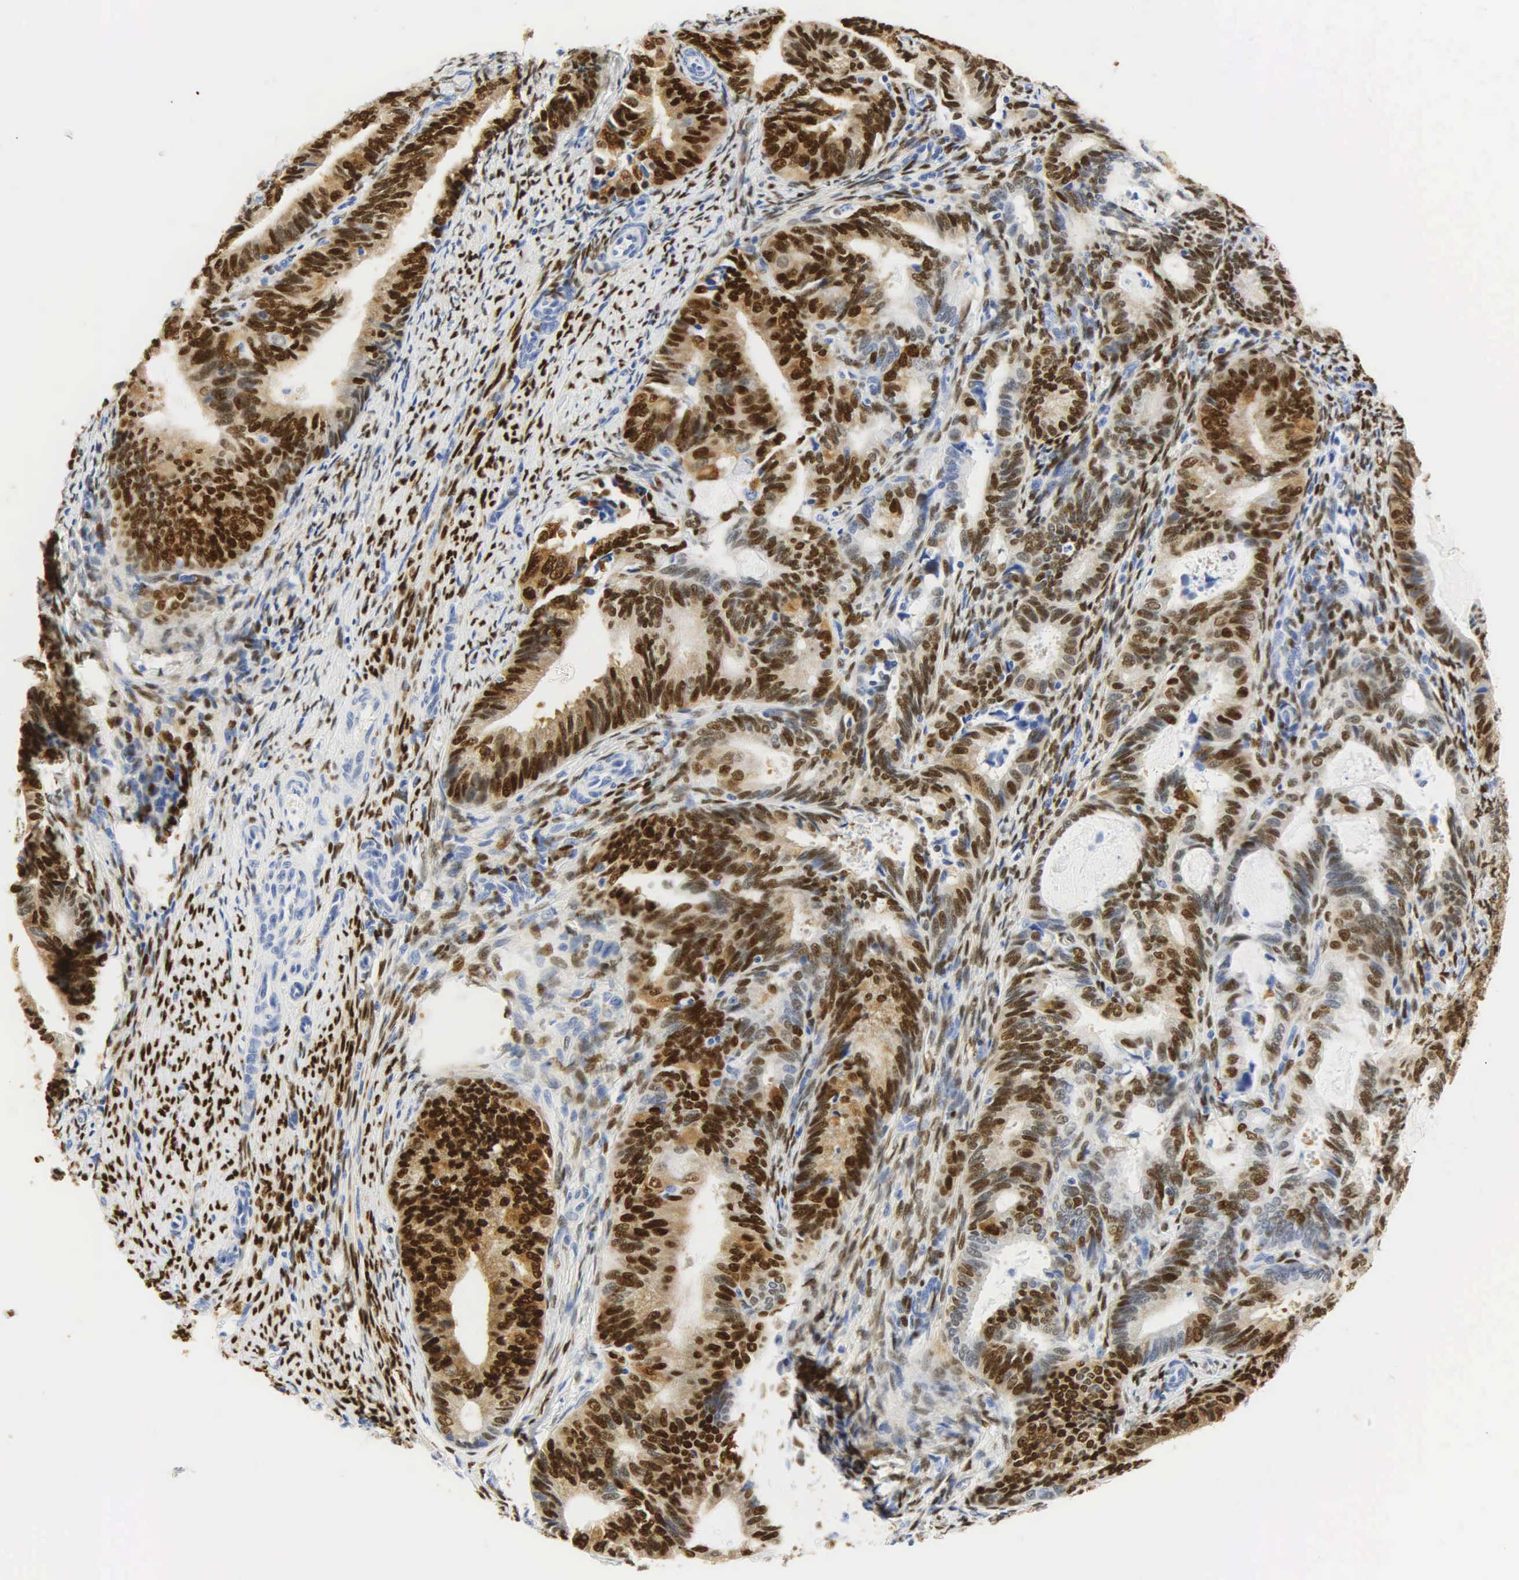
{"staining": {"intensity": "strong", "quantity": ">75%", "location": "nuclear"}, "tissue": "endometrial cancer", "cell_type": "Tumor cells", "image_type": "cancer", "snomed": [{"axis": "morphology", "description": "Adenocarcinoma, NOS"}, {"axis": "topography", "description": "Endometrium"}], "caption": "Adenocarcinoma (endometrial) stained for a protein (brown) reveals strong nuclear positive expression in approximately >75% of tumor cells.", "gene": "PGR", "patient": {"sex": "female", "age": 63}}